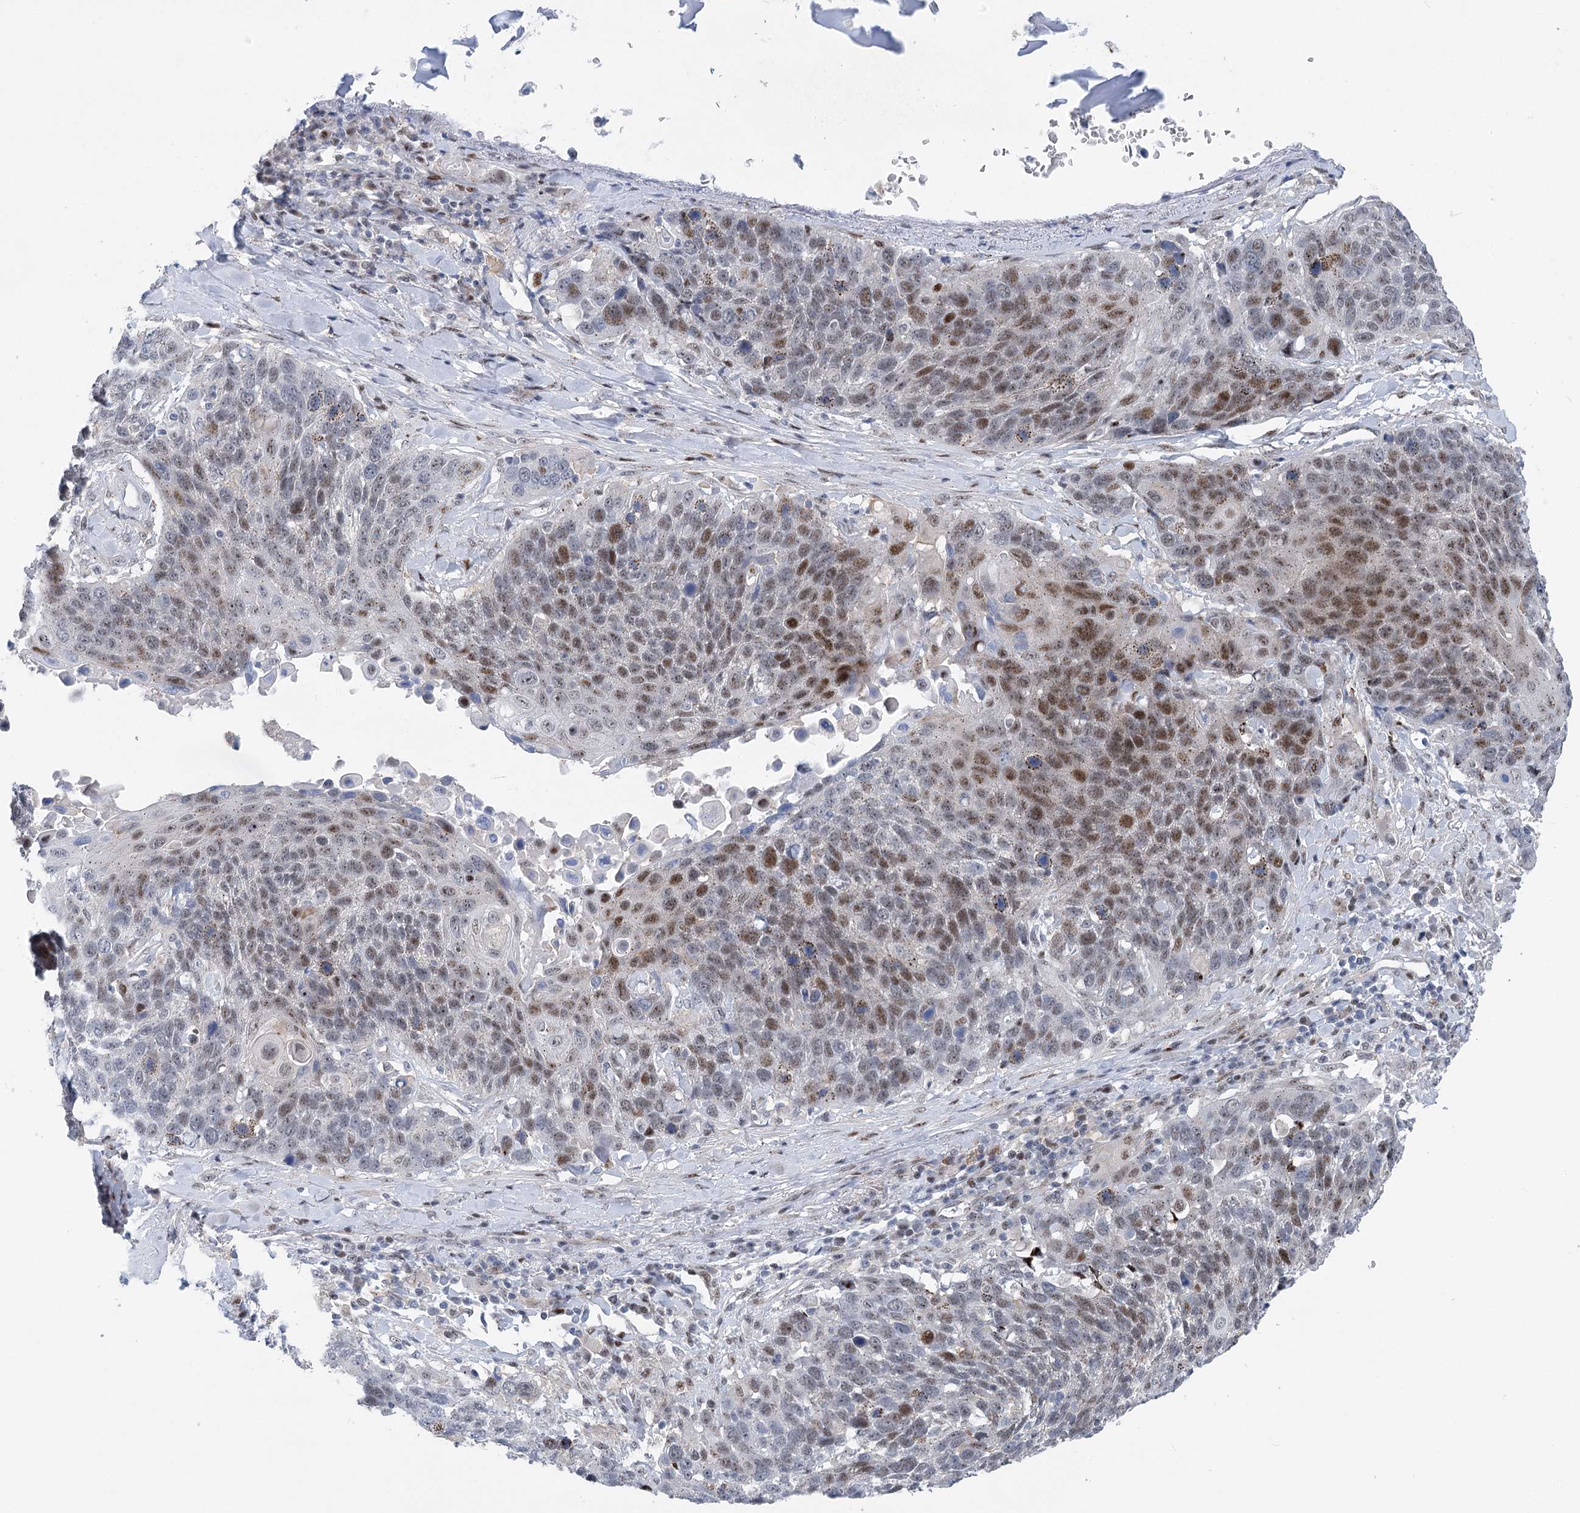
{"staining": {"intensity": "moderate", "quantity": "25%-75%", "location": "nuclear"}, "tissue": "lung cancer", "cell_type": "Tumor cells", "image_type": "cancer", "snomed": [{"axis": "morphology", "description": "Squamous cell carcinoma, NOS"}, {"axis": "topography", "description": "Lung"}], "caption": "Protein expression analysis of squamous cell carcinoma (lung) exhibits moderate nuclear staining in about 25%-75% of tumor cells. The staining was performed using DAB (3,3'-diaminobenzidine), with brown indicating positive protein expression. Nuclei are stained blue with hematoxylin.", "gene": "CAMTA1", "patient": {"sex": "male", "age": 66}}